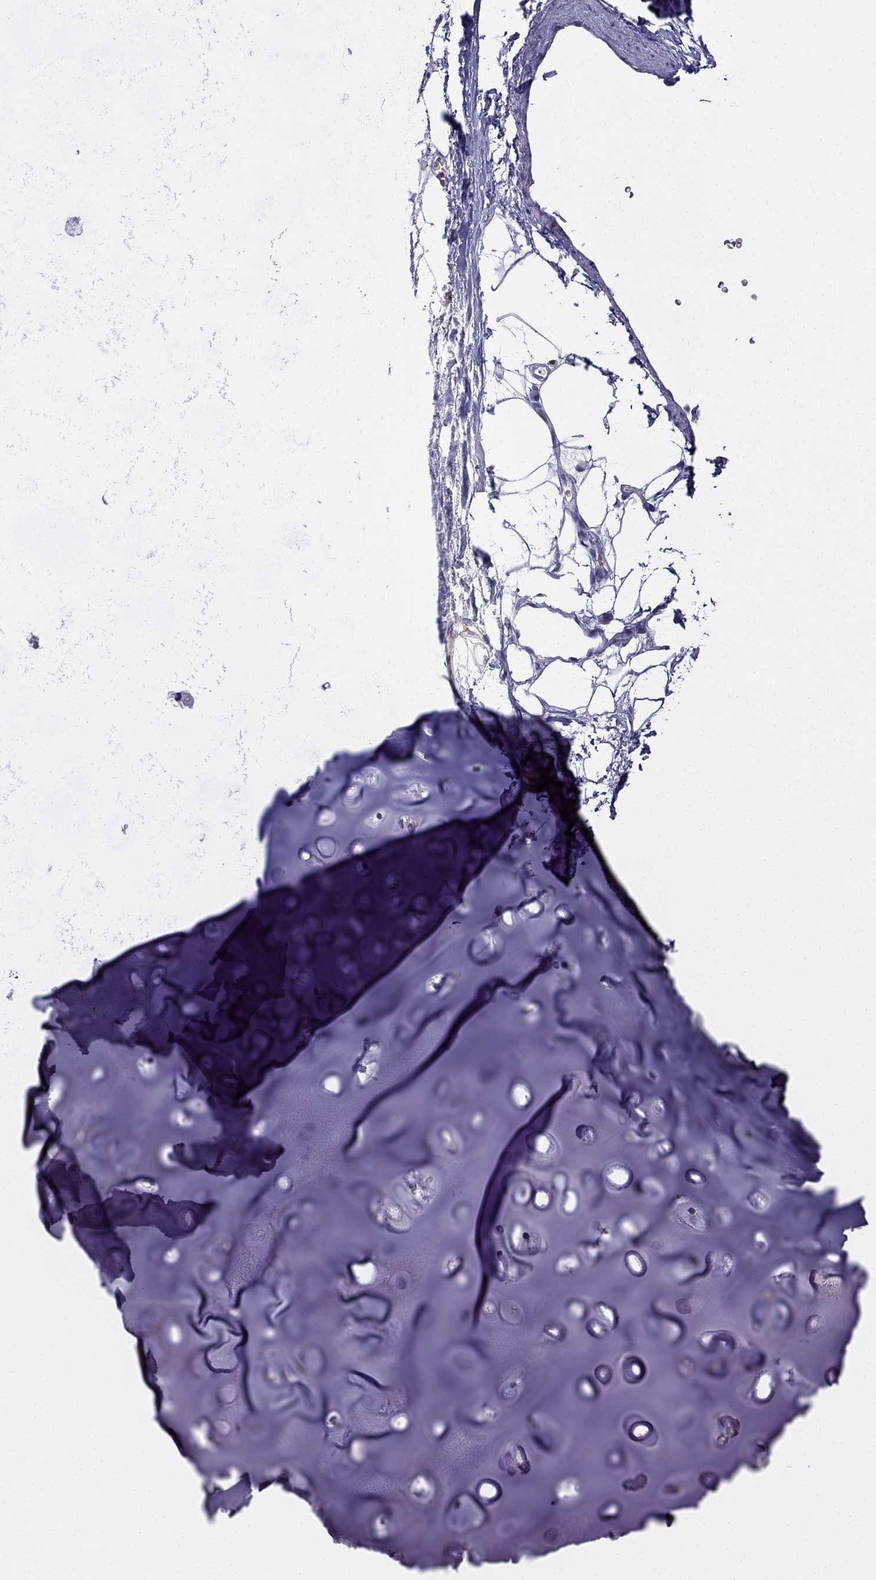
{"staining": {"intensity": "negative", "quantity": "none", "location": "none"}, "tissue": "adipose tissue", "cell_type": "Adipocytes", "image_type": "normal", "snomed": [{"axis": "morphology", "description": "Normal tissue, NOS"}, {"axis": "topography", "description": "Cartilage tissue"}, {"axis": "topography", "description": "Bronchus"}], "caption": "Adipose tissue stained for a protein using immunohistochemistry (IHC) shows no positivity adipocytes.", "gene": "CDHR4", "patient": {"sex": "male", "age": 58}}